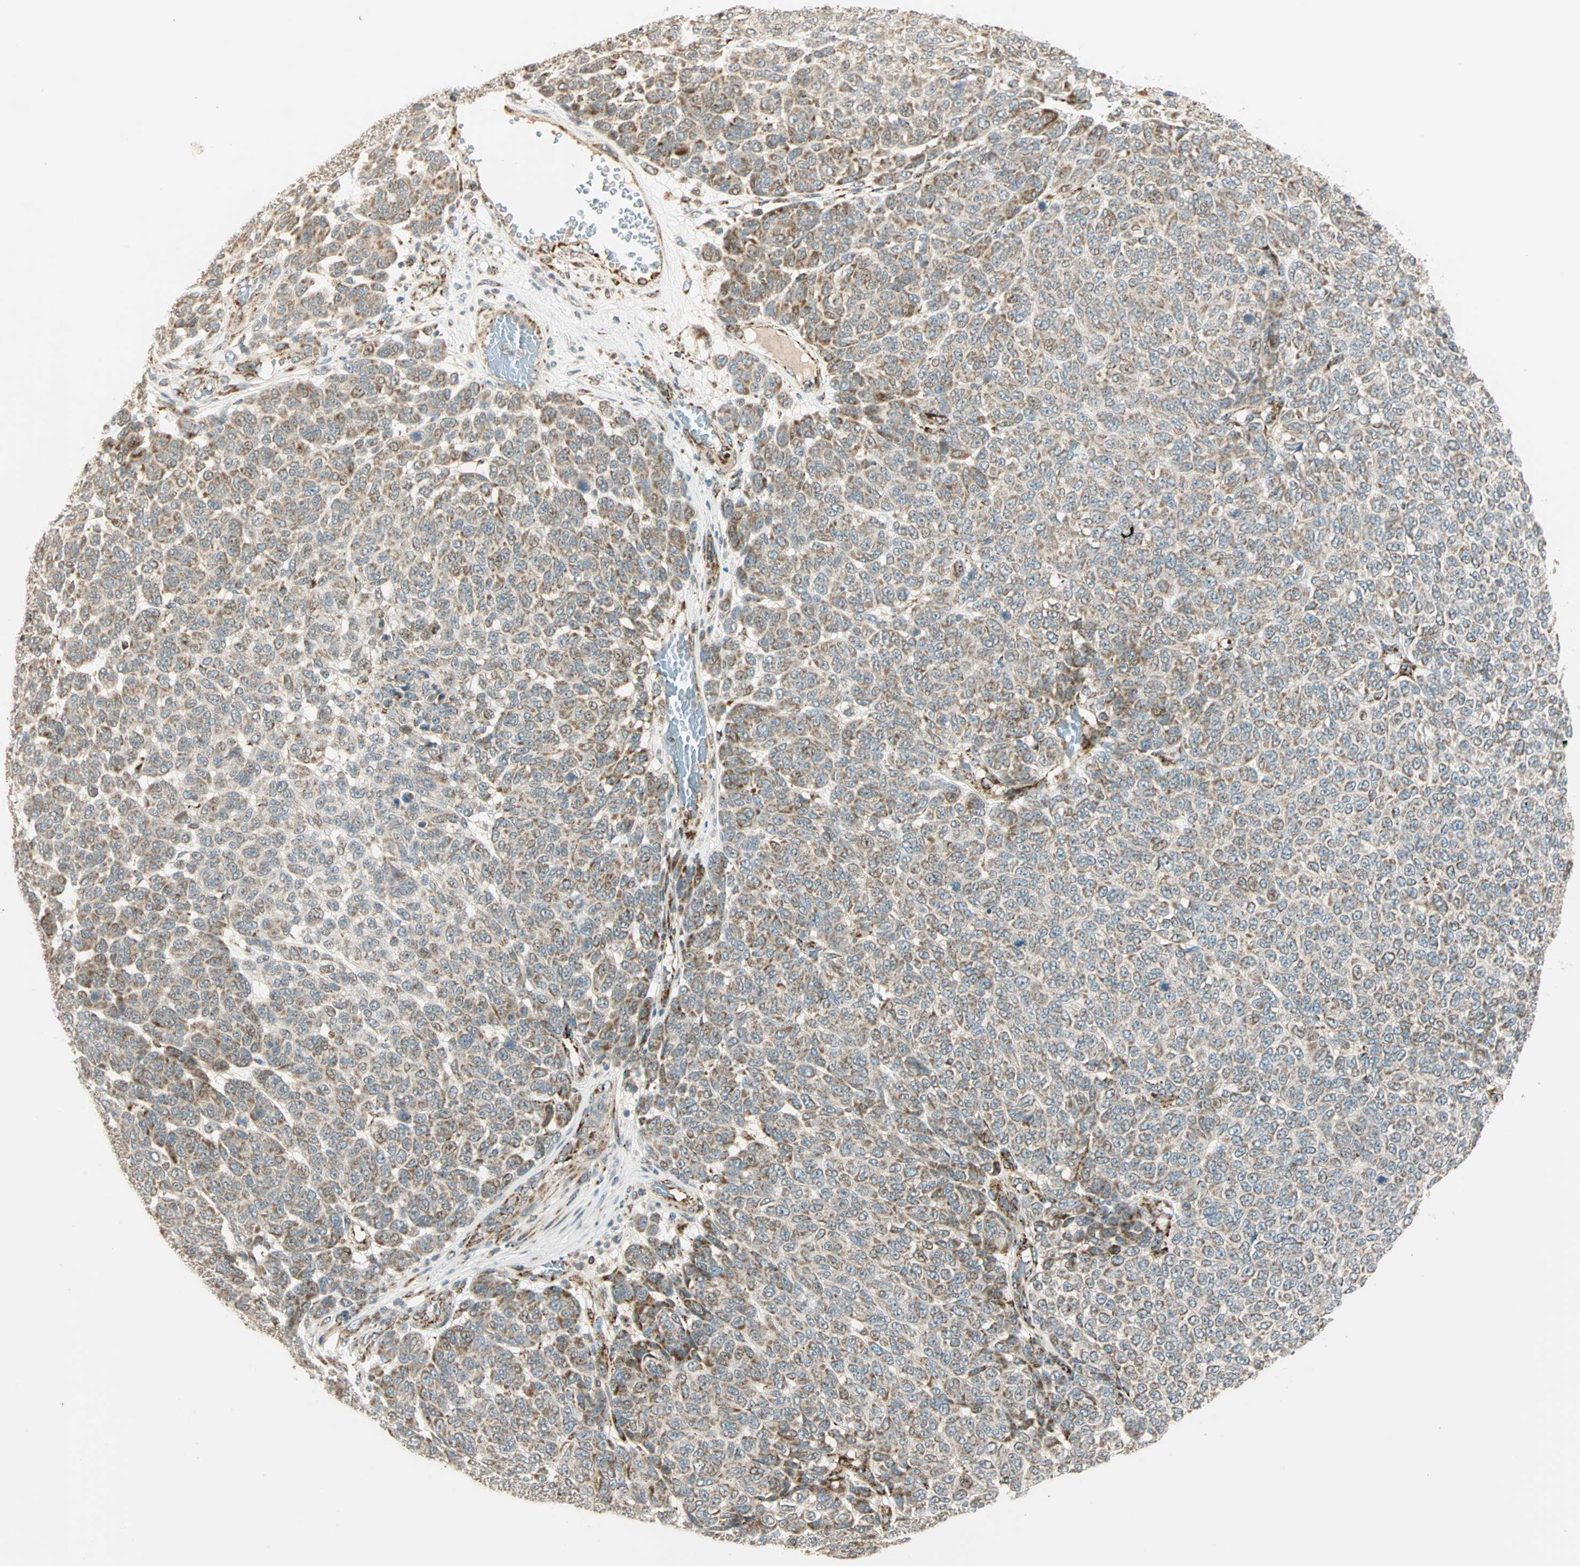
{"staining": {"intensity": "weak", "quantity": "<25%", "location": "cytoplasmic/membranous"}, "tissue": "melanoma", "cell_type": "Tumor cells", "image_type": "cancer", "snomed": [{"axis": "morphology", "description": "Malignant melanoma, NOS"}, {"axis": "topography", "description": "Skin"}], "caption": "Immunohistochemistry histopathology image of human malignant melanoma stained for a protein (brown), which demonstrates no positivity in tumor cells.", "gene": "SPRY4", "patient": {"sex": "male", "age": 59}}